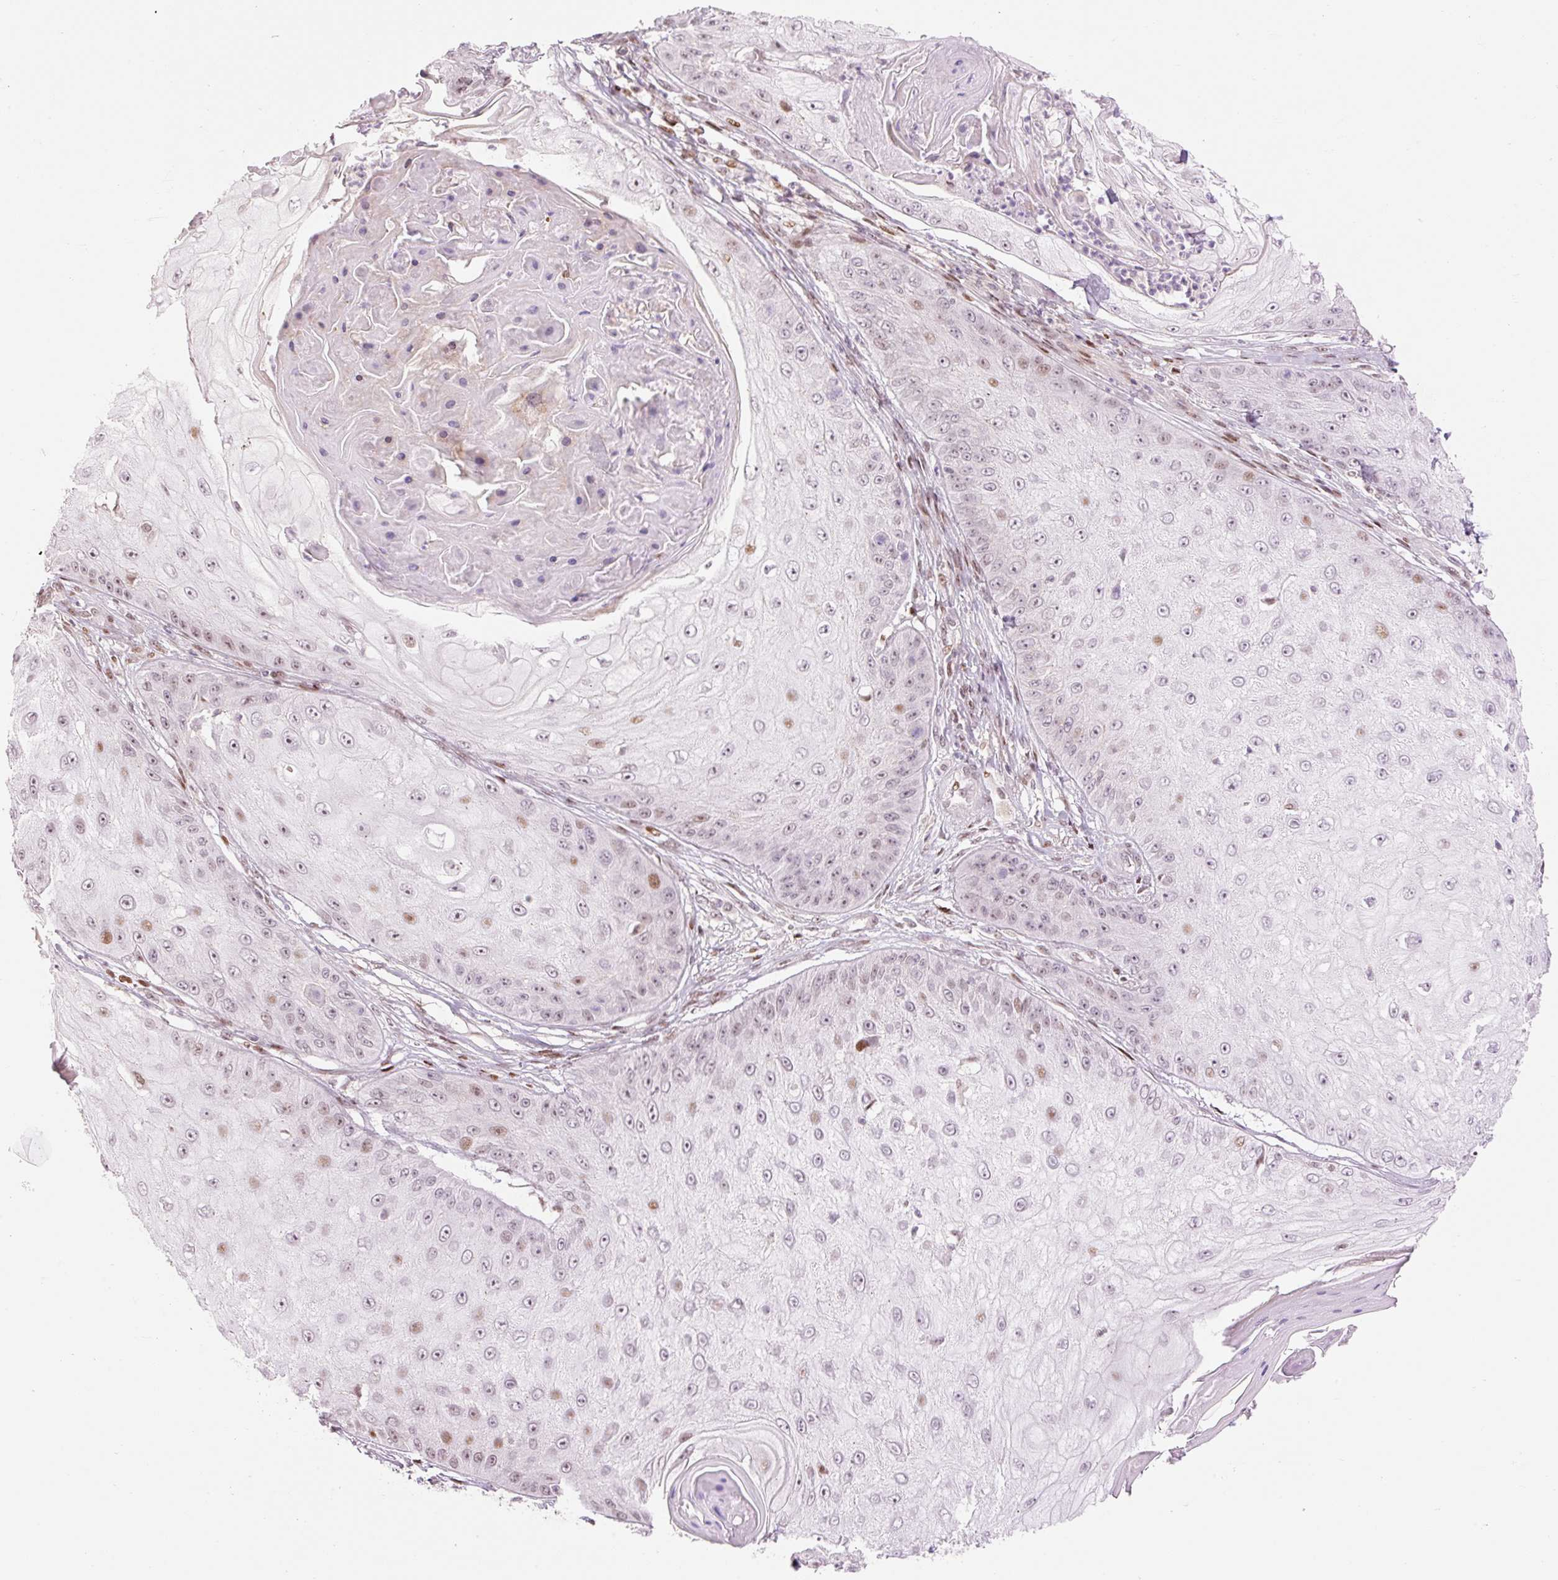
{"staining": {"intensity": "moderate", "quantity": "<25%", "location": "nuclear"}, "tissue": "skin cancer", "cell_type": "Tumor cells", "image_type": "cancer", "snomed": [{"axis": "morphology", "description": "Squamous cell carcinoma, NOS"}, {"axis": "topography", "description": "Skin"}], "caption": "Skin cancer stained with a brown dye displays moderate nuclear positive staining in about <25% of tumor cells.", "gene": "RIPPLY3", "patient": {"sex": "male", "age": 70}}